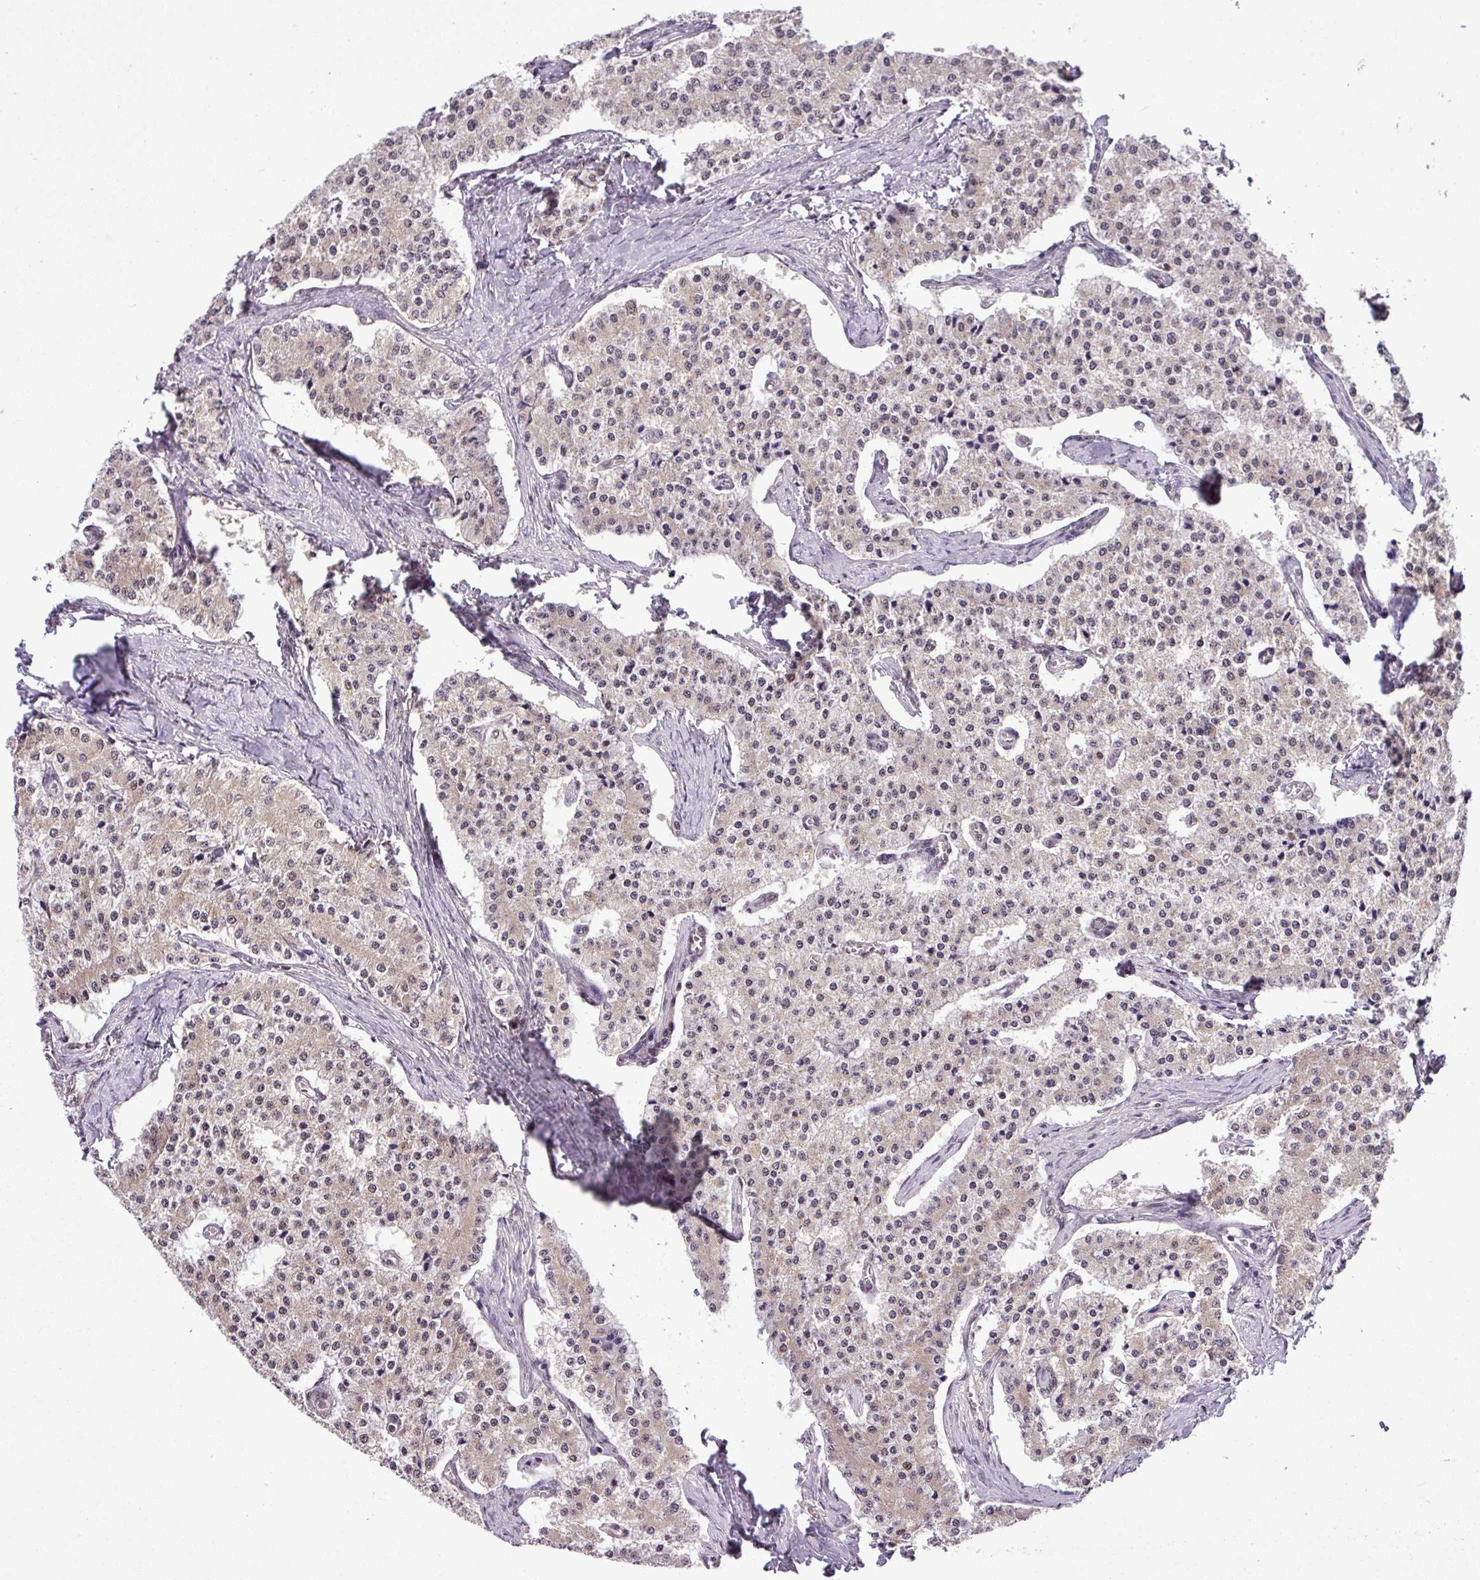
{"staining": {"intensity": "weak", "quantity": "25%-75%", "location": "nuclear"}, "tissue": "carcinoid", "cell_type": "Tumor cells", "image_type": "cancer", "snomed": [{"axis": "morphology", "description": "Carcinoid, malignant, NOS"}, {"axis": "topography", "description": "Colon"}], "caption": "The photomicrograph exhibits a brown stain indicating the presence of a protein in the nuclear of tumor cells in carcinoid.", "gene": "MFHAS1", "patient": {"sex": "female", "age": 52}}